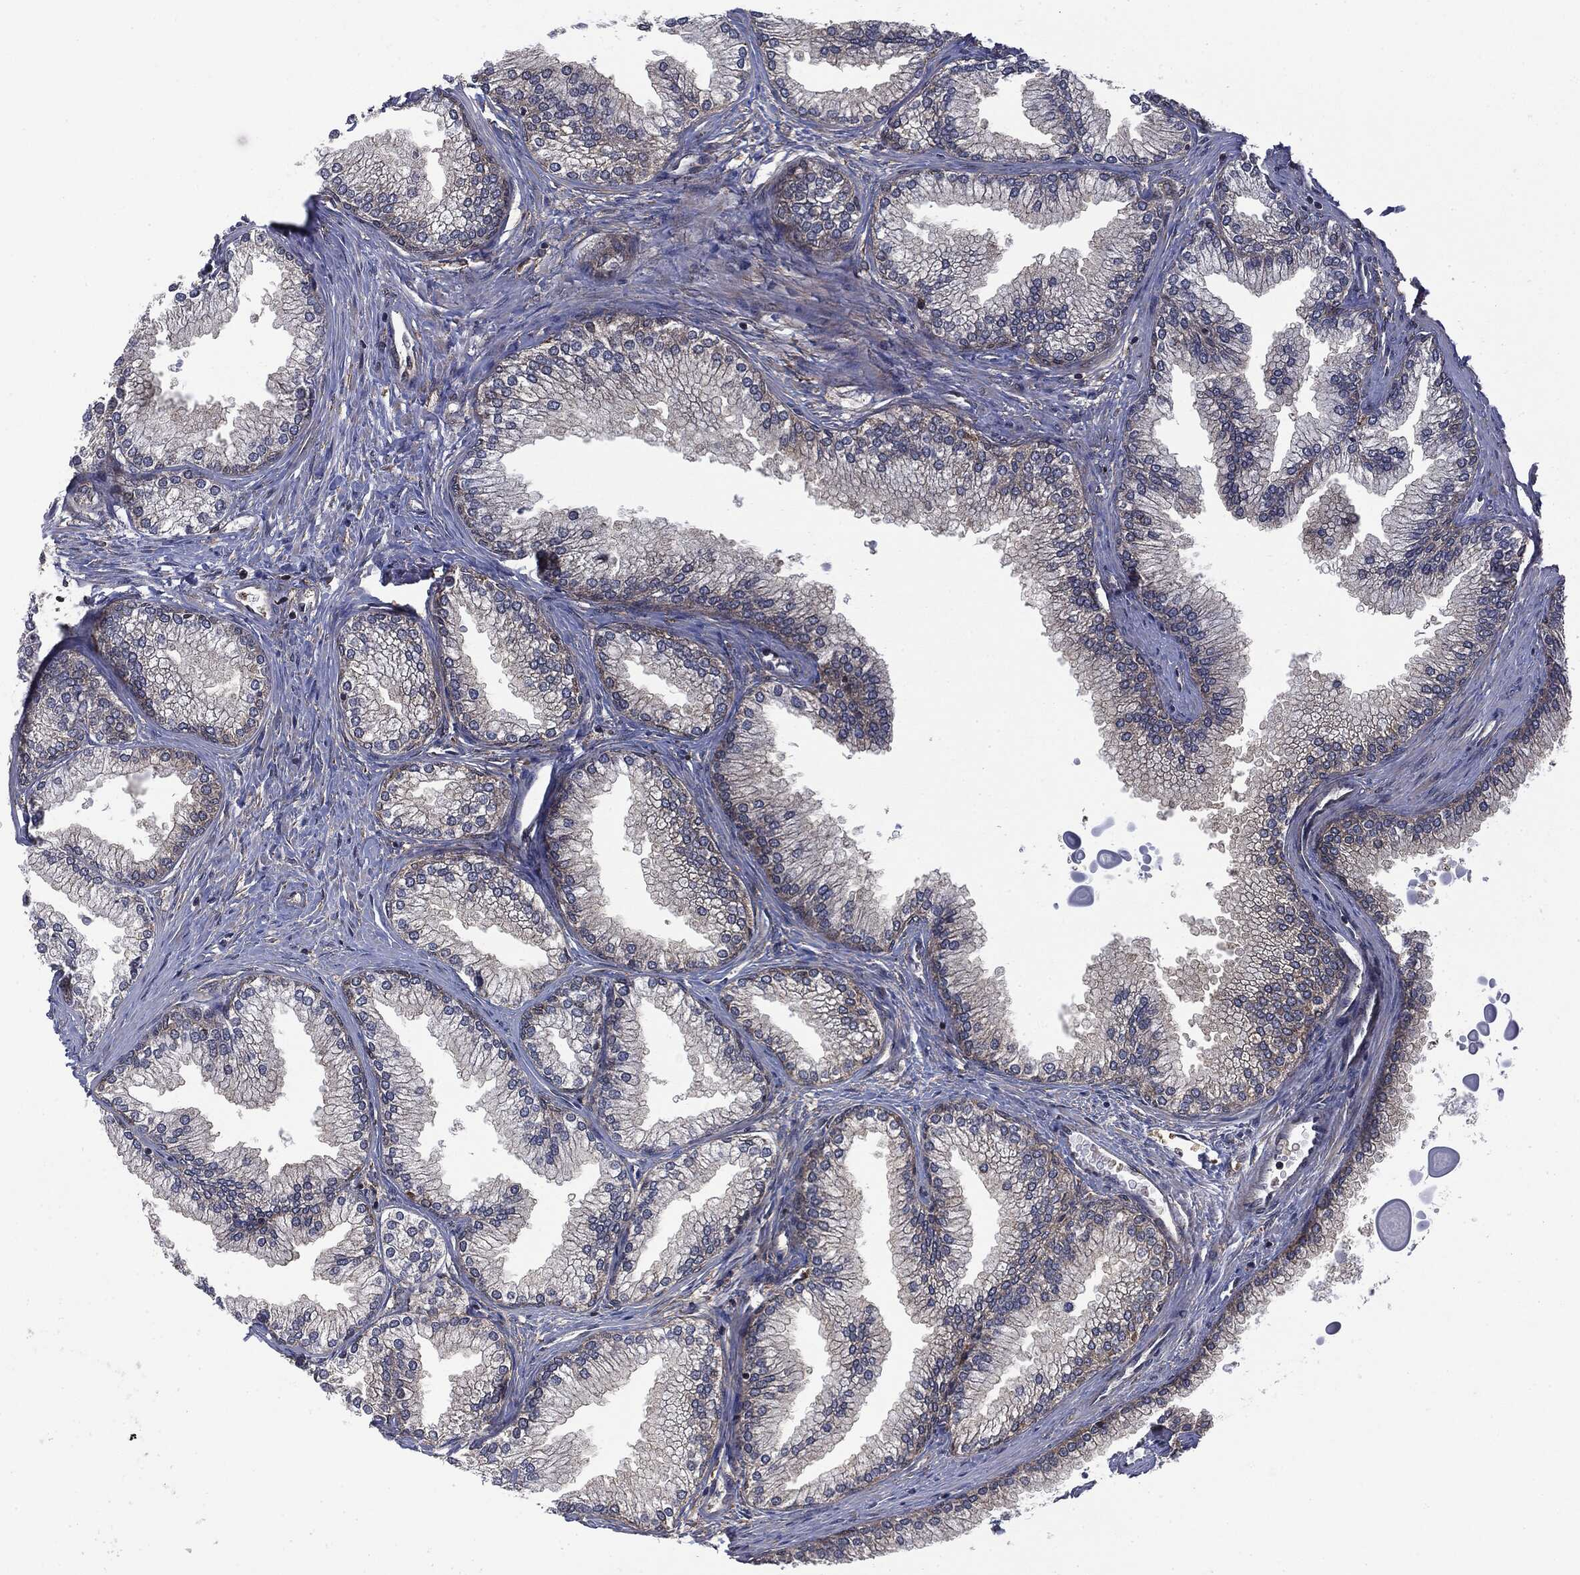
{"staining": {"intensity": "strong", "quantity": "25%-75%", "location": "cytoplasmic/membranous"}, "tissue": "prostate", "cell_type": "Glandular cells", "image_type": "normal", "snomed": [{"axis": "morphology", "description": "Normal tissue, NOS"}, {"axis": "topography", "description": "Prostate"}], "caption": "The immunohistochemical stain highlights strong cytoplasmic/membranous expression in glandular cells of benign prostate. (DAB IHC with brightfield microscopy, high magnification).", "gene": "SNX5", "patient": {"sex": "male", "age": 72}}